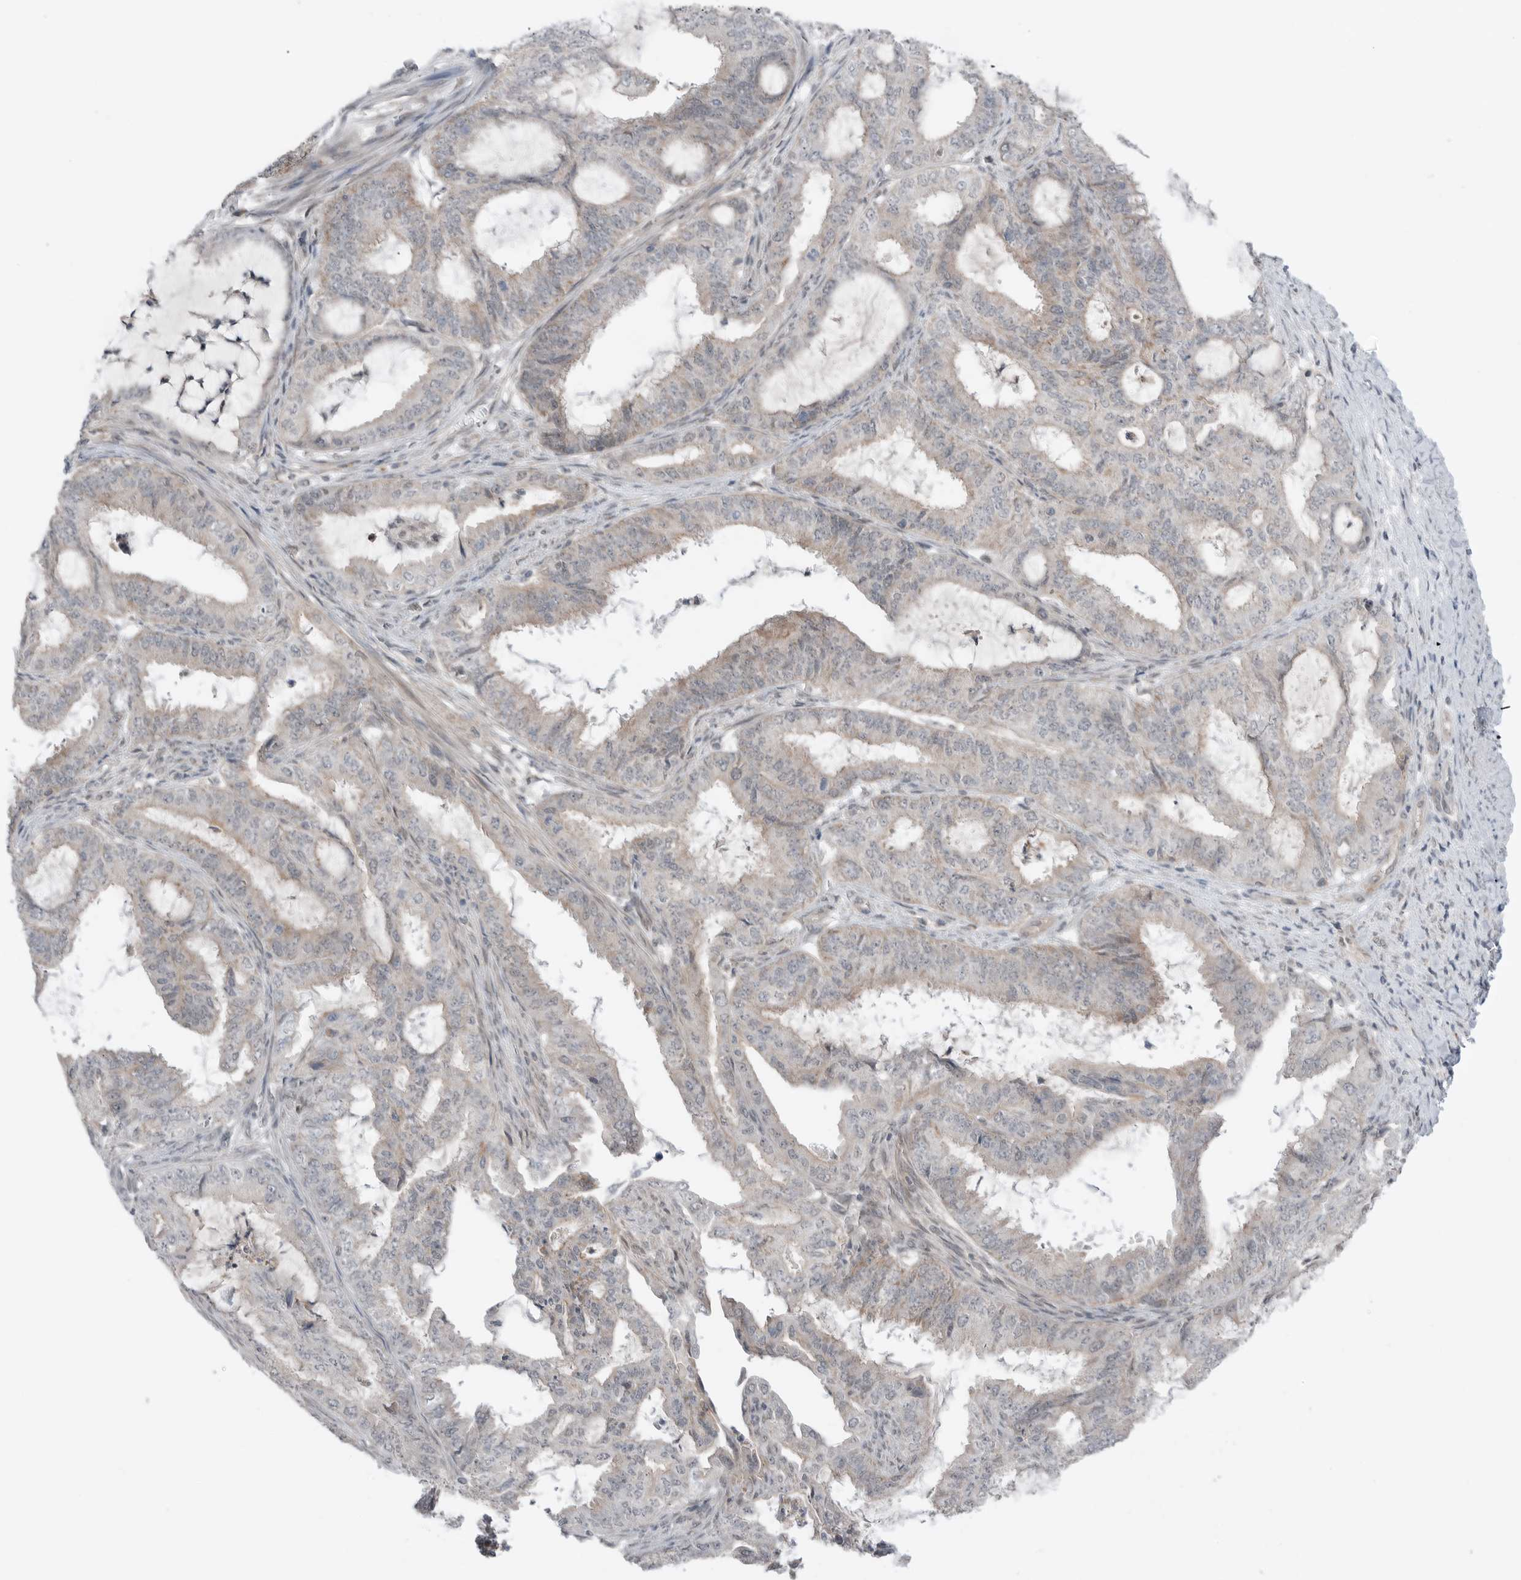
{"staining": {"intensity": "weak", "quantity": "25%-75%", "location": "cytoplasmic/membranous"}, "tissue": "endometrial cancer", "cell_type": "Tumor cells", "image_type": "cancer", "snomed": [{"axis": "morphology", "description": "Adenocarcinoma, NOS"}, {"axis": "topography", "description": "Endometrium"}], "caption": "Protein expression analysis of endometrial adenocarcinoma shows weak cytoplasmic/membranous expression in approximately 25%-75% of tumor cells.", "gene": "NTAQ1", "patient": {"sex": "female", "age": 51}}